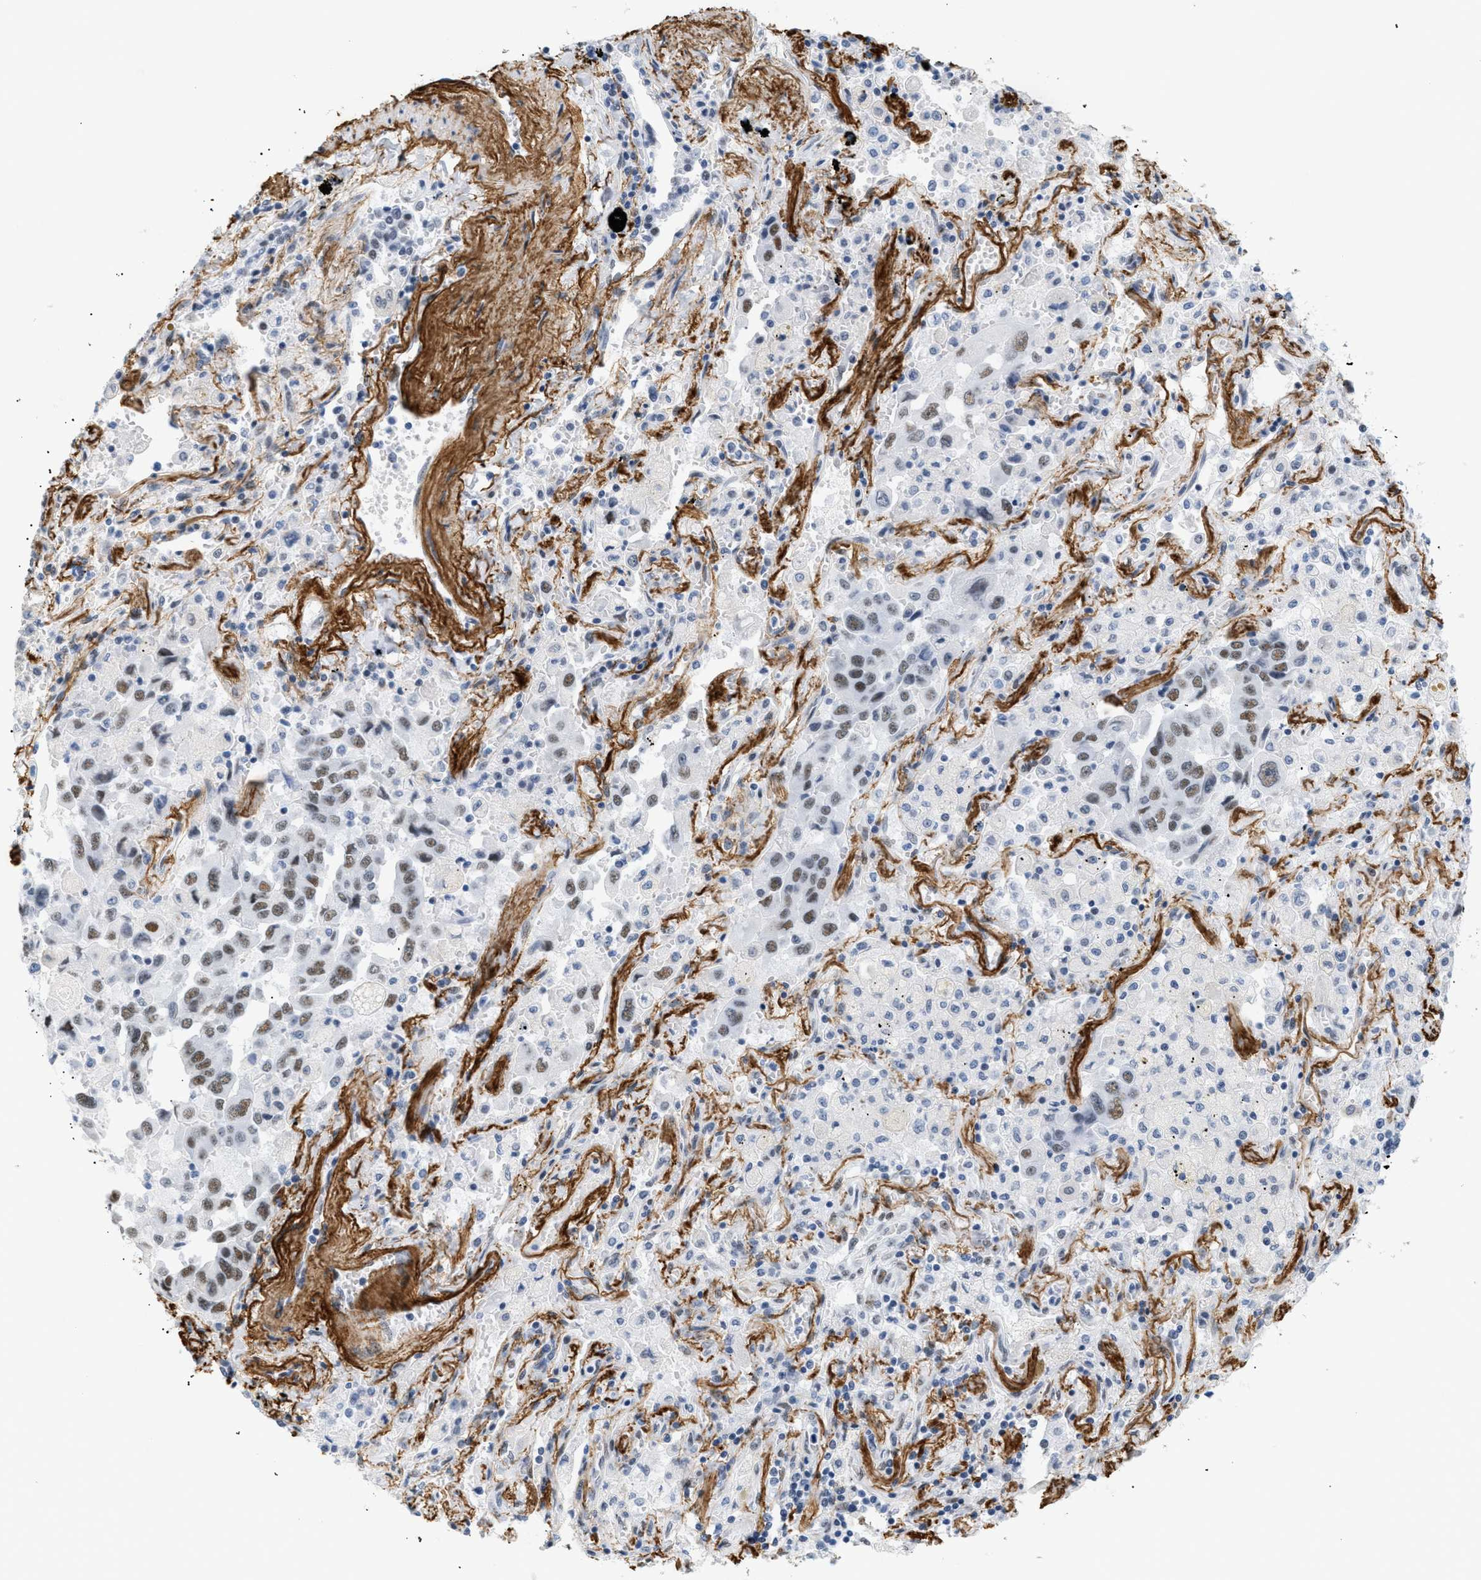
{"staining": {"intensity": "moderate", "quantity": "<25%", "location": "nuclear"}, "tissue": "lung cancer", "cell_type": "Tumor cells", "image_type": "cancer", "snomed": [{"axis": "morphology", "description": "Adenocarcinoma, NOS"}, {"axis": "topography", "description": "Lung"}], "caption": "Moderate nuclear protein staining is seen in approximately <25% of tumor cells in lung cancer (adenocarcinoma).", "gene": "ELN", "patient": {"sex": "female", "age": 65}}